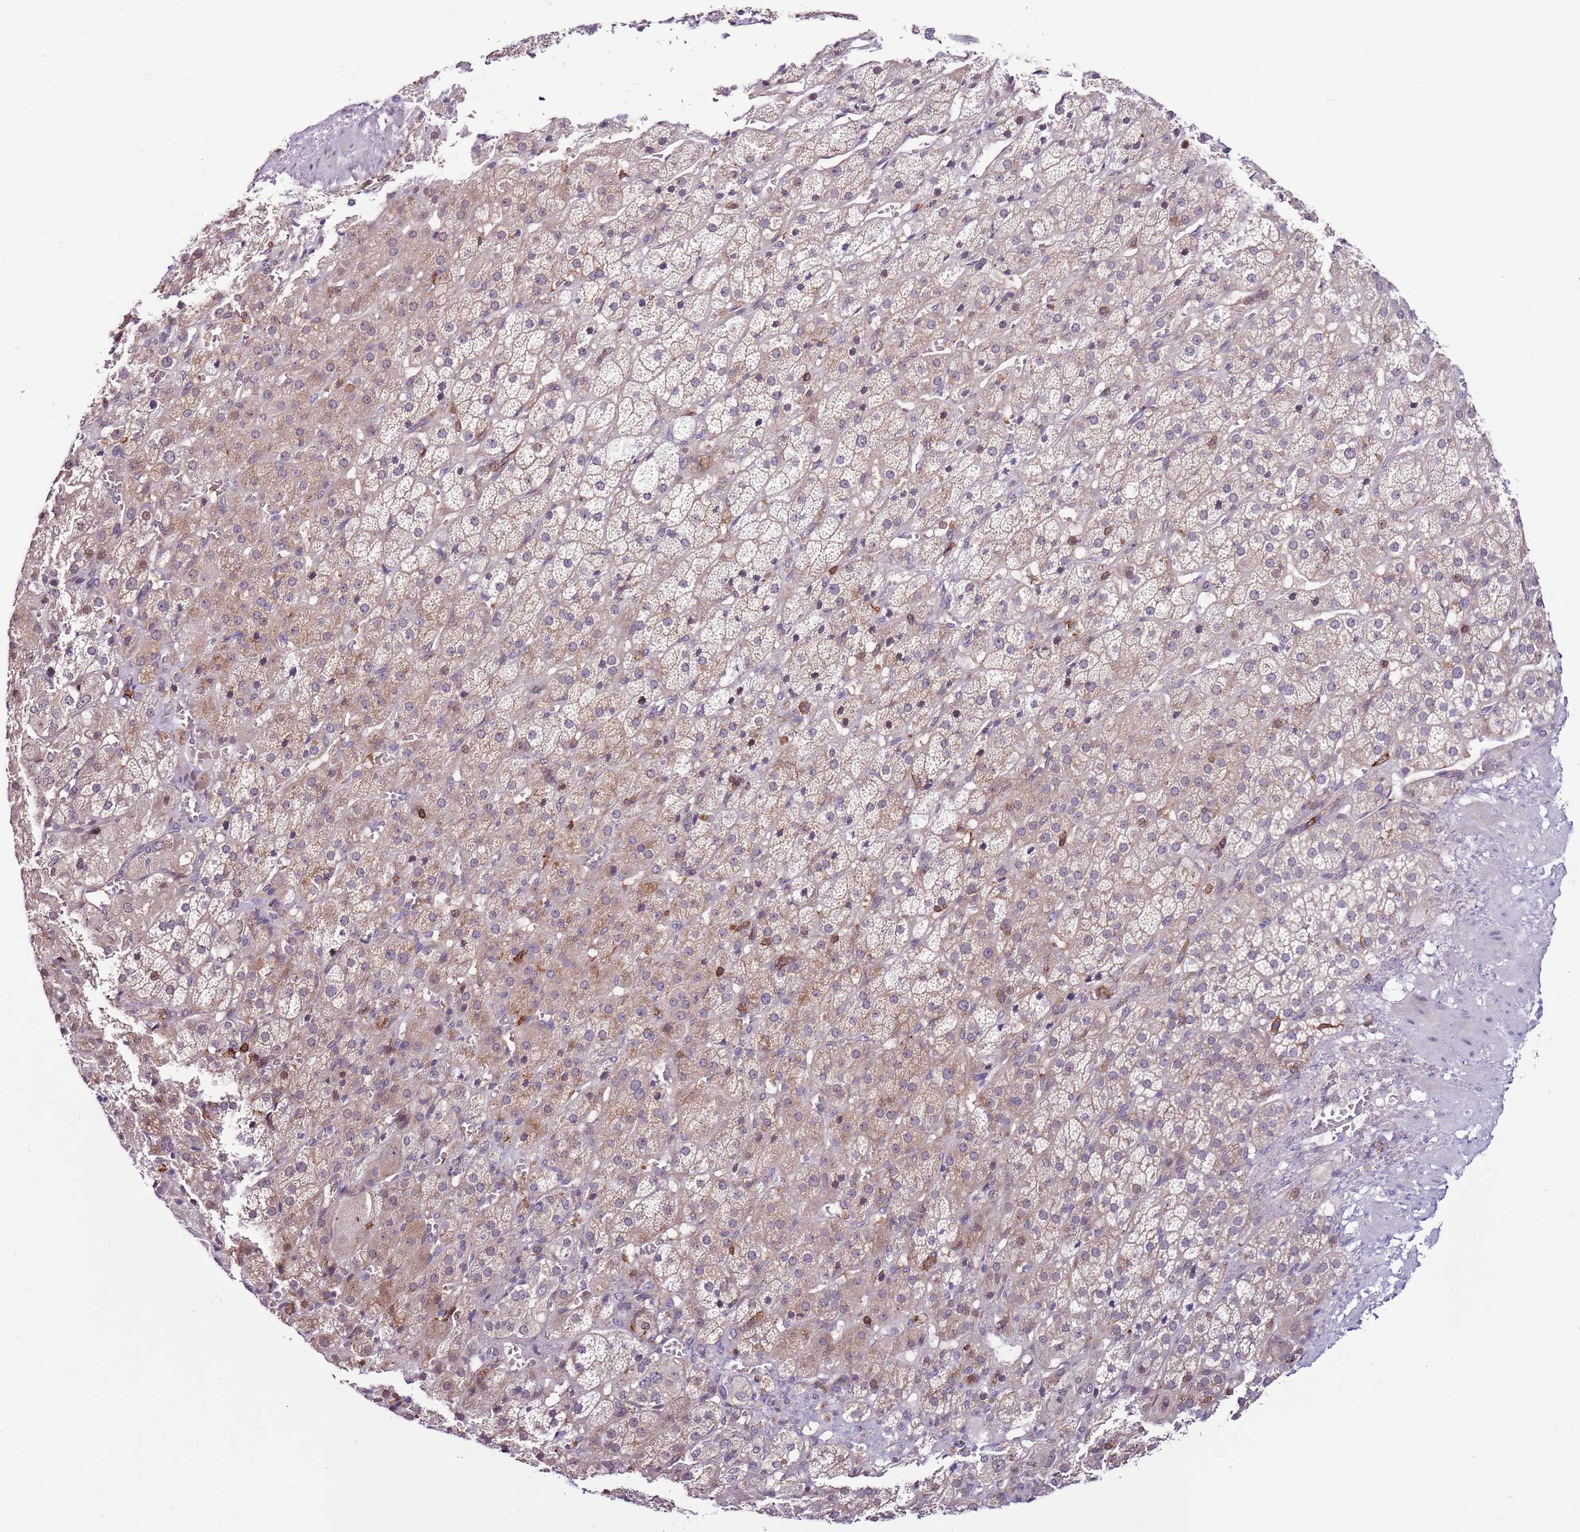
{"staining": {"intensity": "weak", "quantity": "25%-75%", "location": "cytoplasmic/membranous"}, "tissue": "adrenal gland", "cell_type": "Glandular cells", "image_type": "normal", "snomed": [{"axis": "morphology", "description": "Normal tissue, NOS"}, {"axis": "topography", "description": "Adrenal gland"}], "caption": "This photomicrograph exhibits IHC staining of benign human adrenal gland, with low weak cytoplasmic/membranous expression in about 25%-75% of glandular cells.", "gene": "ZSWIM1", "patient": {"sex": "female", "age": 57}}